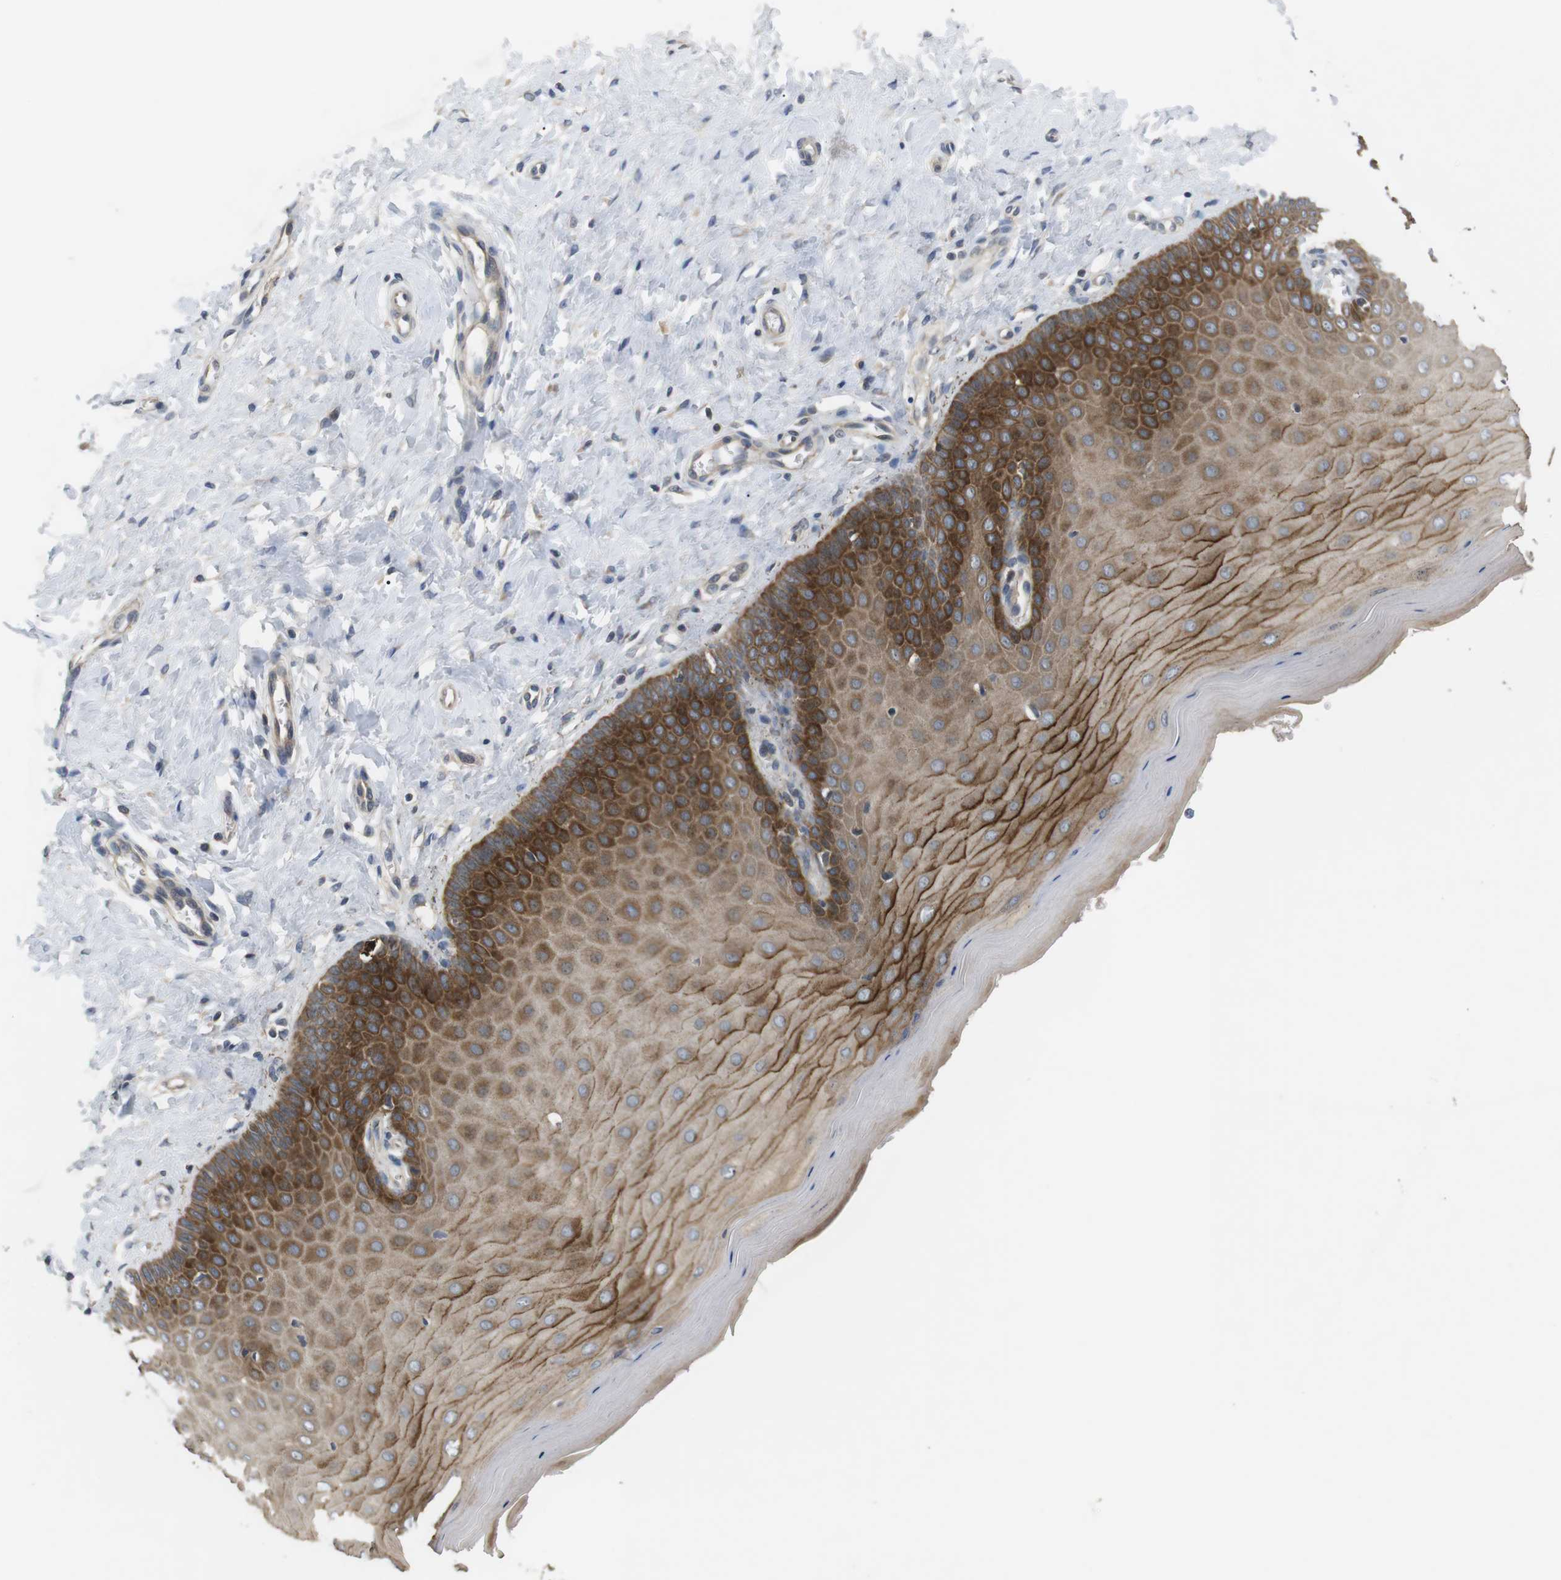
{"staining": {"intensity": "moderate", "quantity": ">75%", "location": "cytoplasmic/membranous"}, "tissue": "cervix", "cell_type": "Glandular cells", "image_type": "normal", "snomed": [{"axis": "morphology", "description": "Normal tissue, NOS"}, {"axis": "topography", "description": "Cervix"}], "caption": "Immunohistochemistry staining of normal cervix, which shows medium levels of moderate cytoplasmic/membranous expression in approximately >75% of glandular cells indicating moderate cytoplasmic/membranous protein expression. The staining was performed using DAB (brown) for protein detection and nuclei were counterstained in hematoxylin (blue).", "gene": "ADGRL3", "patient": {"sex": "female", "age": 55}}